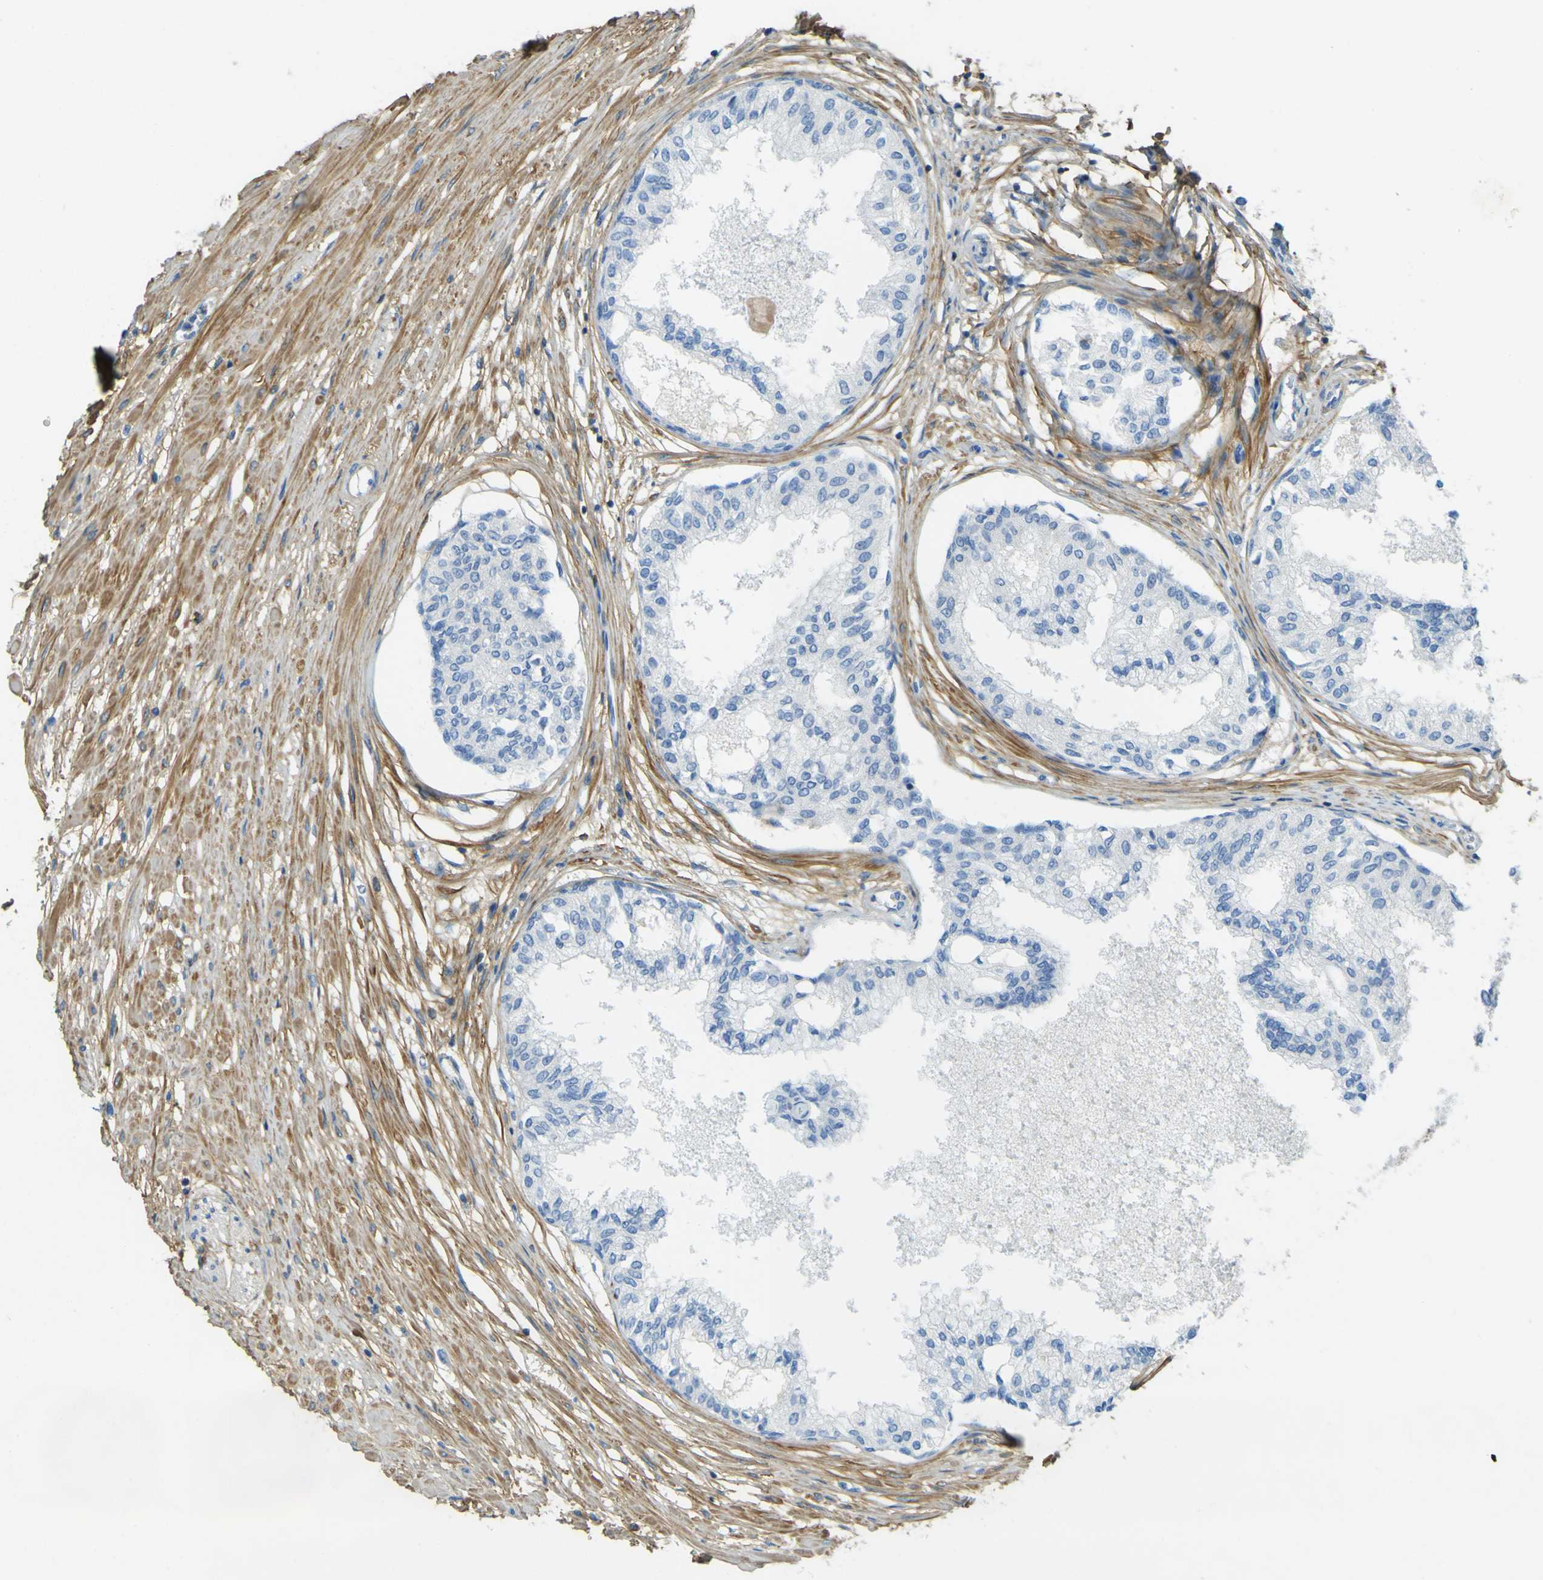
{"staining": {"intensity": "negative", "quantity": "none", "location": "none"}, "tissue": "prostate", "cell_type": "Glandular cells", "image_type": "normal", "snomed": [{"axis": "morphology", "description": "Normal tissue, NOS"}, {"axis": "topography", "description": "Prostate"}, {"axis": "topography", "description": "Seminal veicle"}], "caption": "Glandular cells show no significant positivity in benign prostate. The staining is performed using DAB (3,3'-diaminobenzidine) brown chromogen with nuclei counter-stained in using hematoxylin.", "gene": "OGN", "patient": {"sex": "male", "age": 60}}